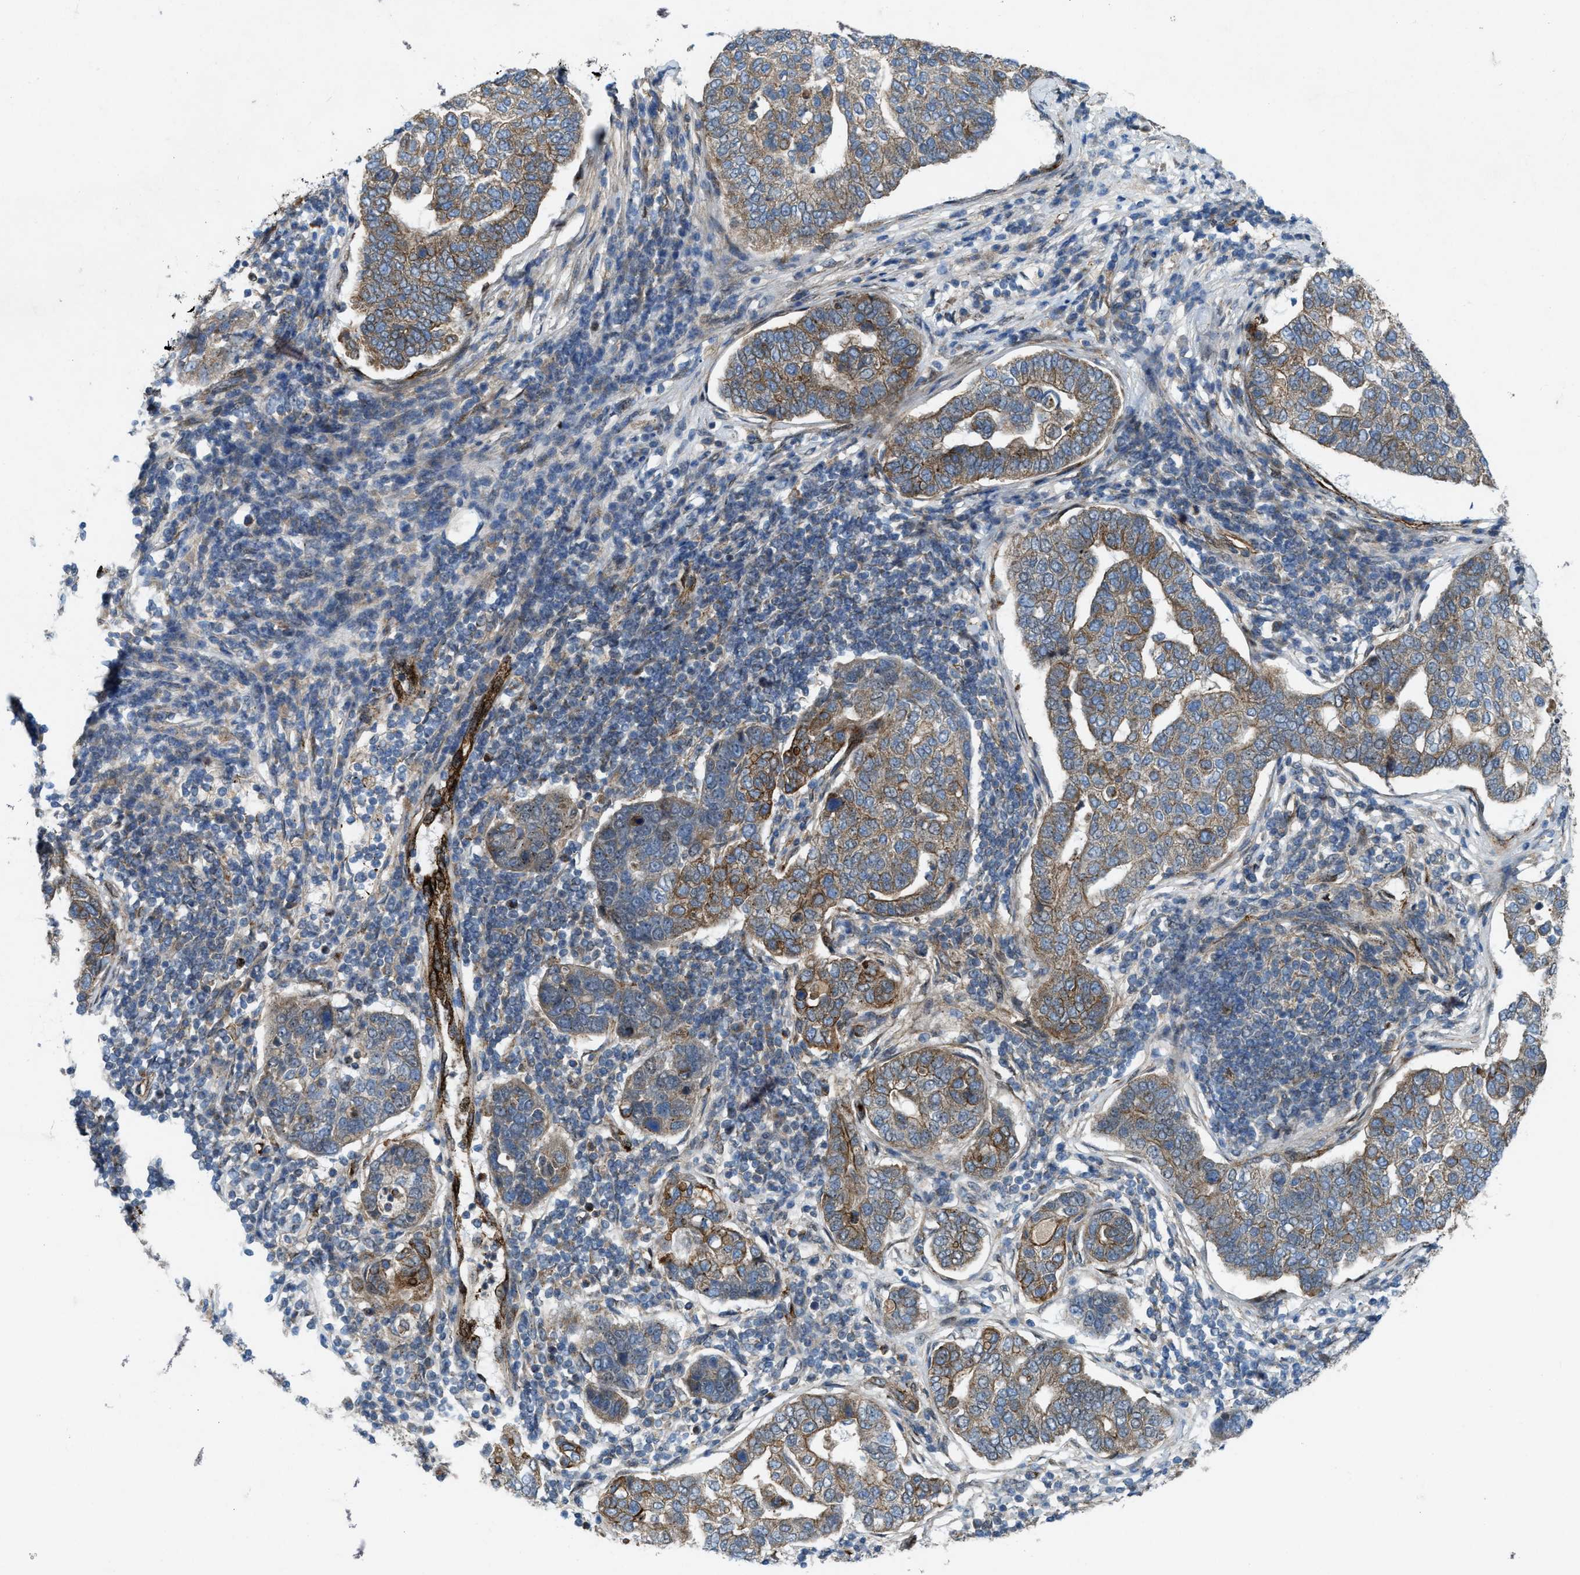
{"staining": {"intensity": "weak", "quantity": ">75%", "location": "cytoplasmic/membranous"}, "tissue": "pancreatic cancer", "cell_type": "Tumor cells", "image_type": "cancer", "snomed": [{"axis": "morphology", "description": "Adenocarcinoma, NOS"}, {"axis": "topography", "description": "Pancreas"}], "caption": "Brown immunohistochemical staining in human adenocarcinoma (pancreatic) reveals weak cytoplasmic/membranous positivity in approximately >75% of tumor cells. The staining is performed using DAB brown chromogen to label protein expression. The nuclei are counter-stained blue using hematoxylin.", "gene": "URGCP", "patient": {"sex": "female", "age": 61}}